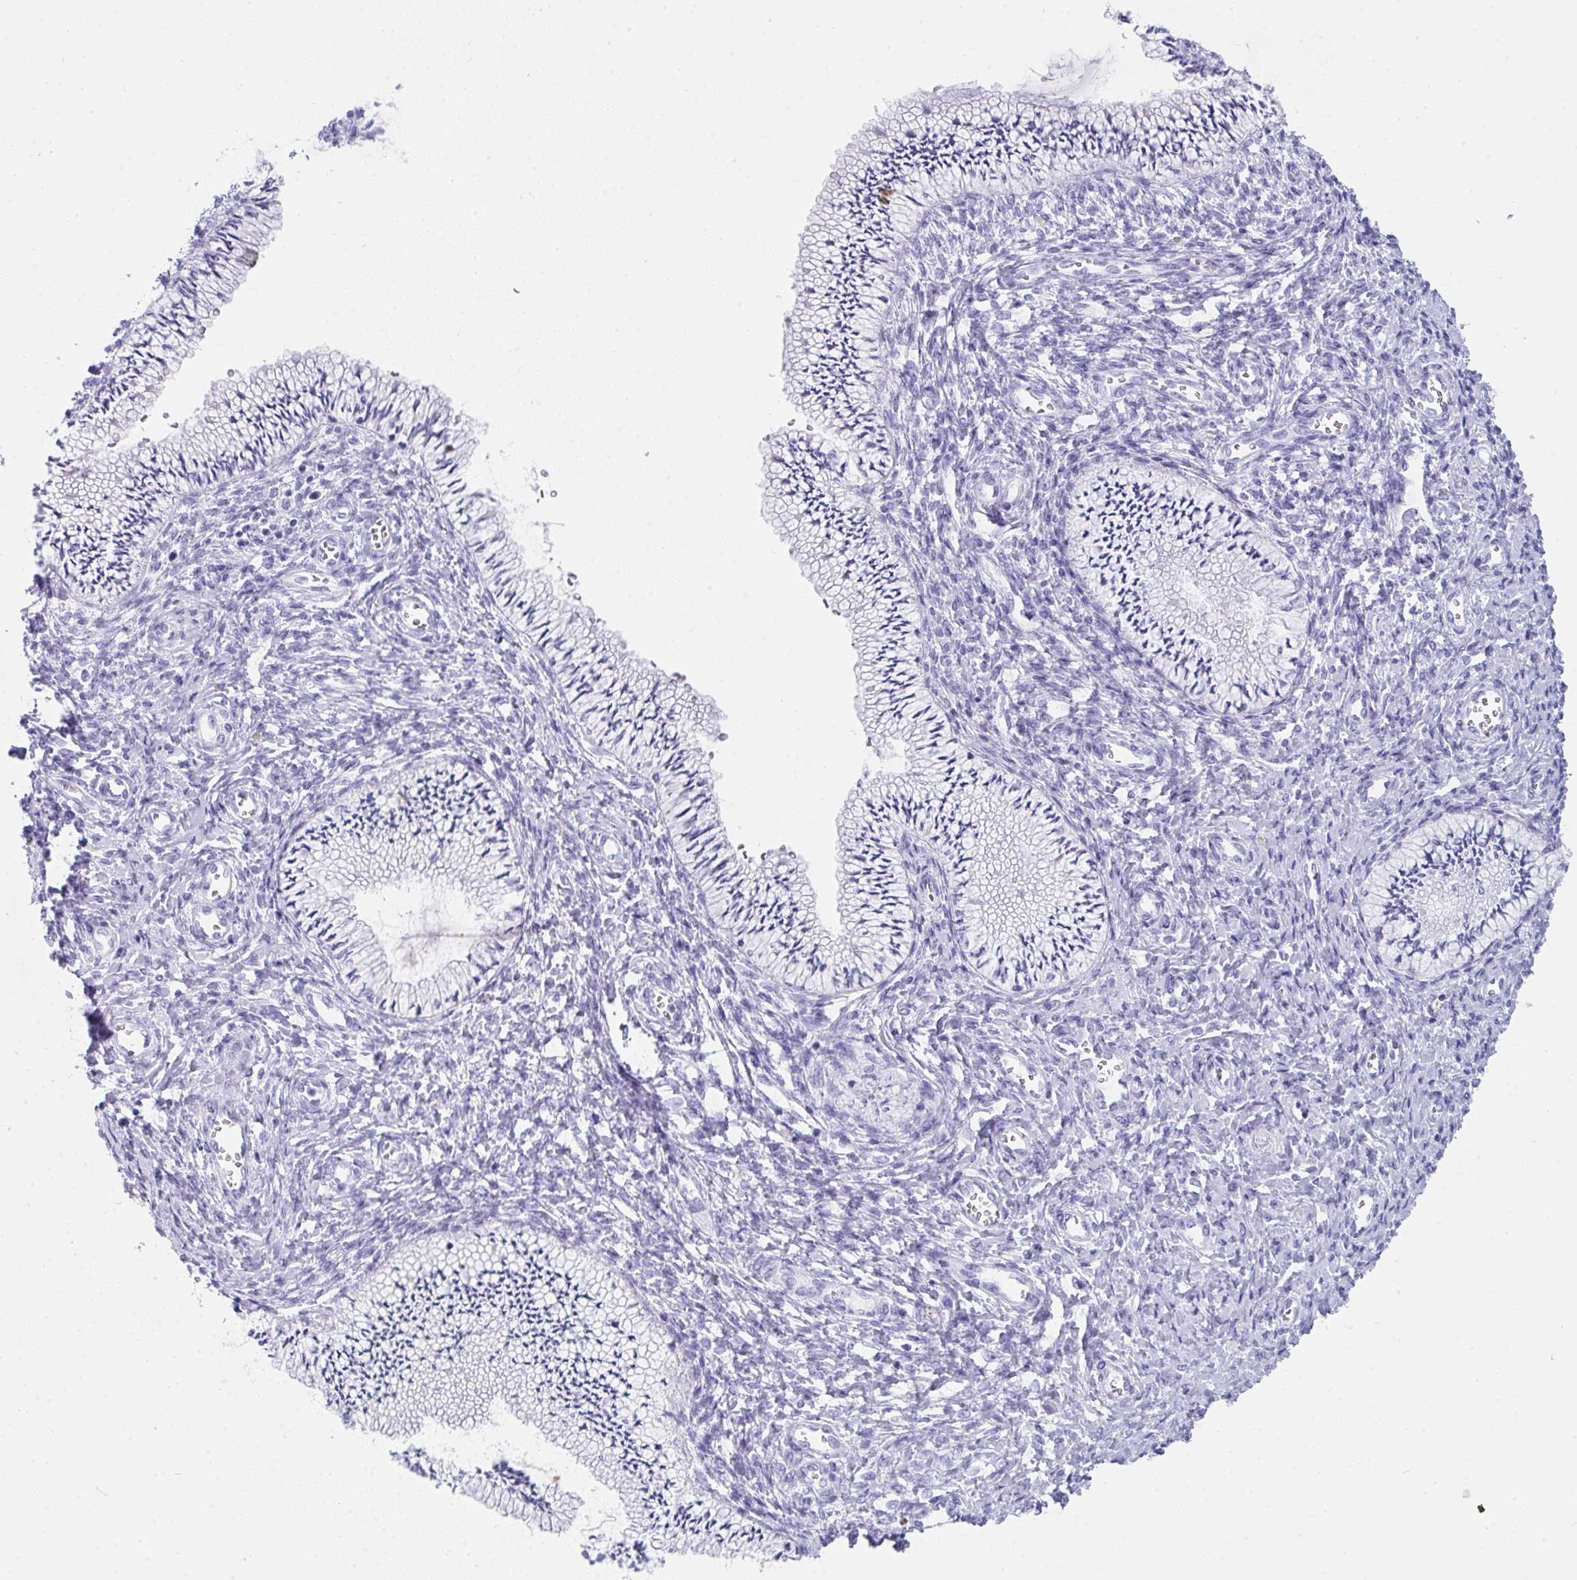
{"staining": {"intensity": "negative", "quantity": "none", "location": "none"}, "tissue": "cervix", "cell_type": "Glandular cells", "image_type": "normal", "snomed": [{"axis": "morphology", "description": "Normal tissue, NOS"}, {"axis": "topography", "description": "Cervix"}], "caption": "A histopathology image of cervix stained for a protein exhibits no brown staining in glandular cells. Brightfield microscopy of immunohistochemistry stained with DAB (brown) and hematoxylin (blue), captured at high magnification.", "gene": "RLF", "patient": {"sex": "female", "age": 24}}